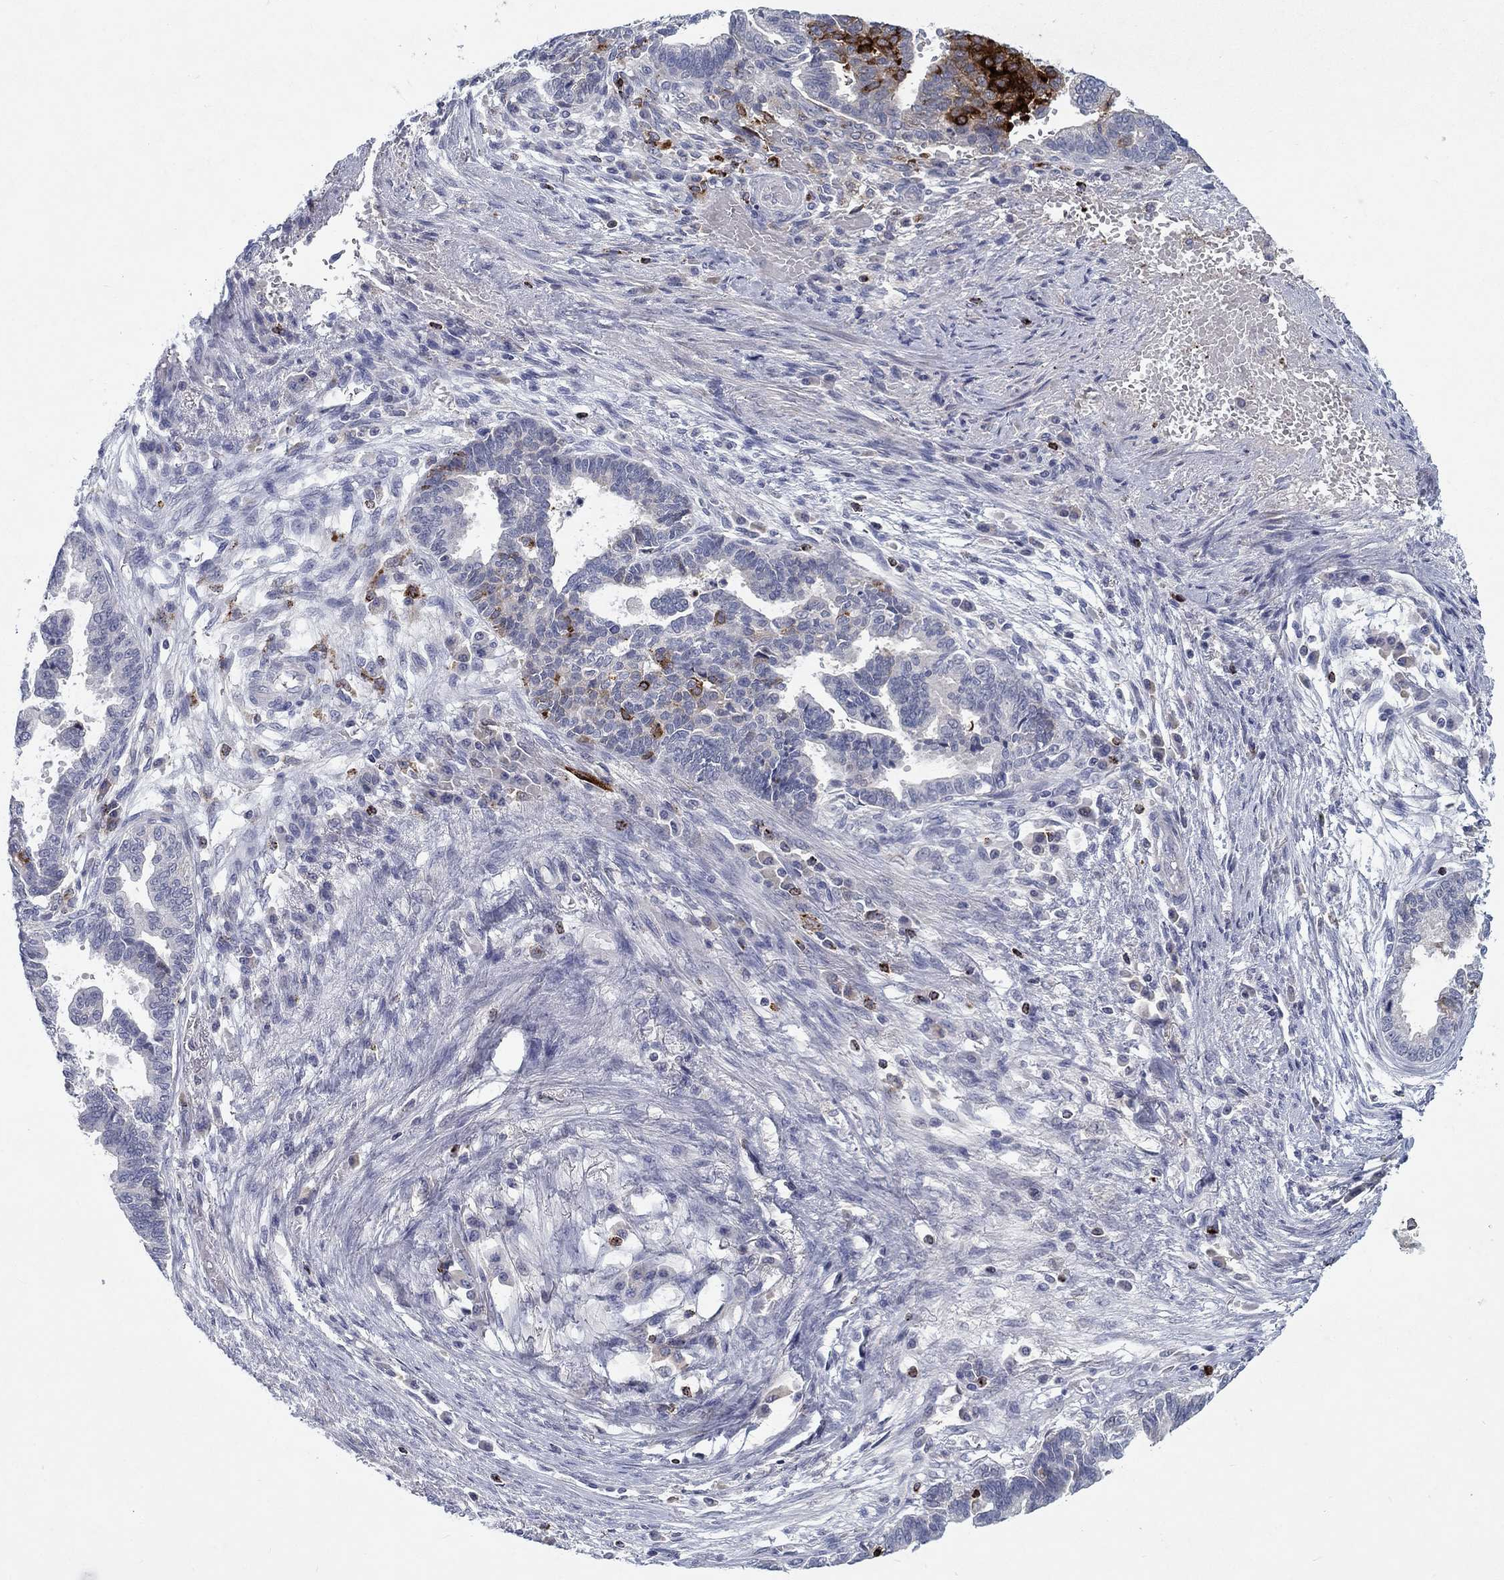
{"staining": {"intensity": "negative", "quantity": "none", "location": "none"}, "tissue": "stomach cancer", "cell_type": "Tumor cells", "image_type": "cancer", "snomed": [{"axis": "morphology", "description": "Adenocarcinoma, NOS"}, {"axis": "topography", "description": "Stomach"}], "caption": "This is an IHC image of human stomach adenocarcinoma. There is no expression in tumor cells.", "gene": "GZMA", "patient": {"sex": "male", "age": 83}}